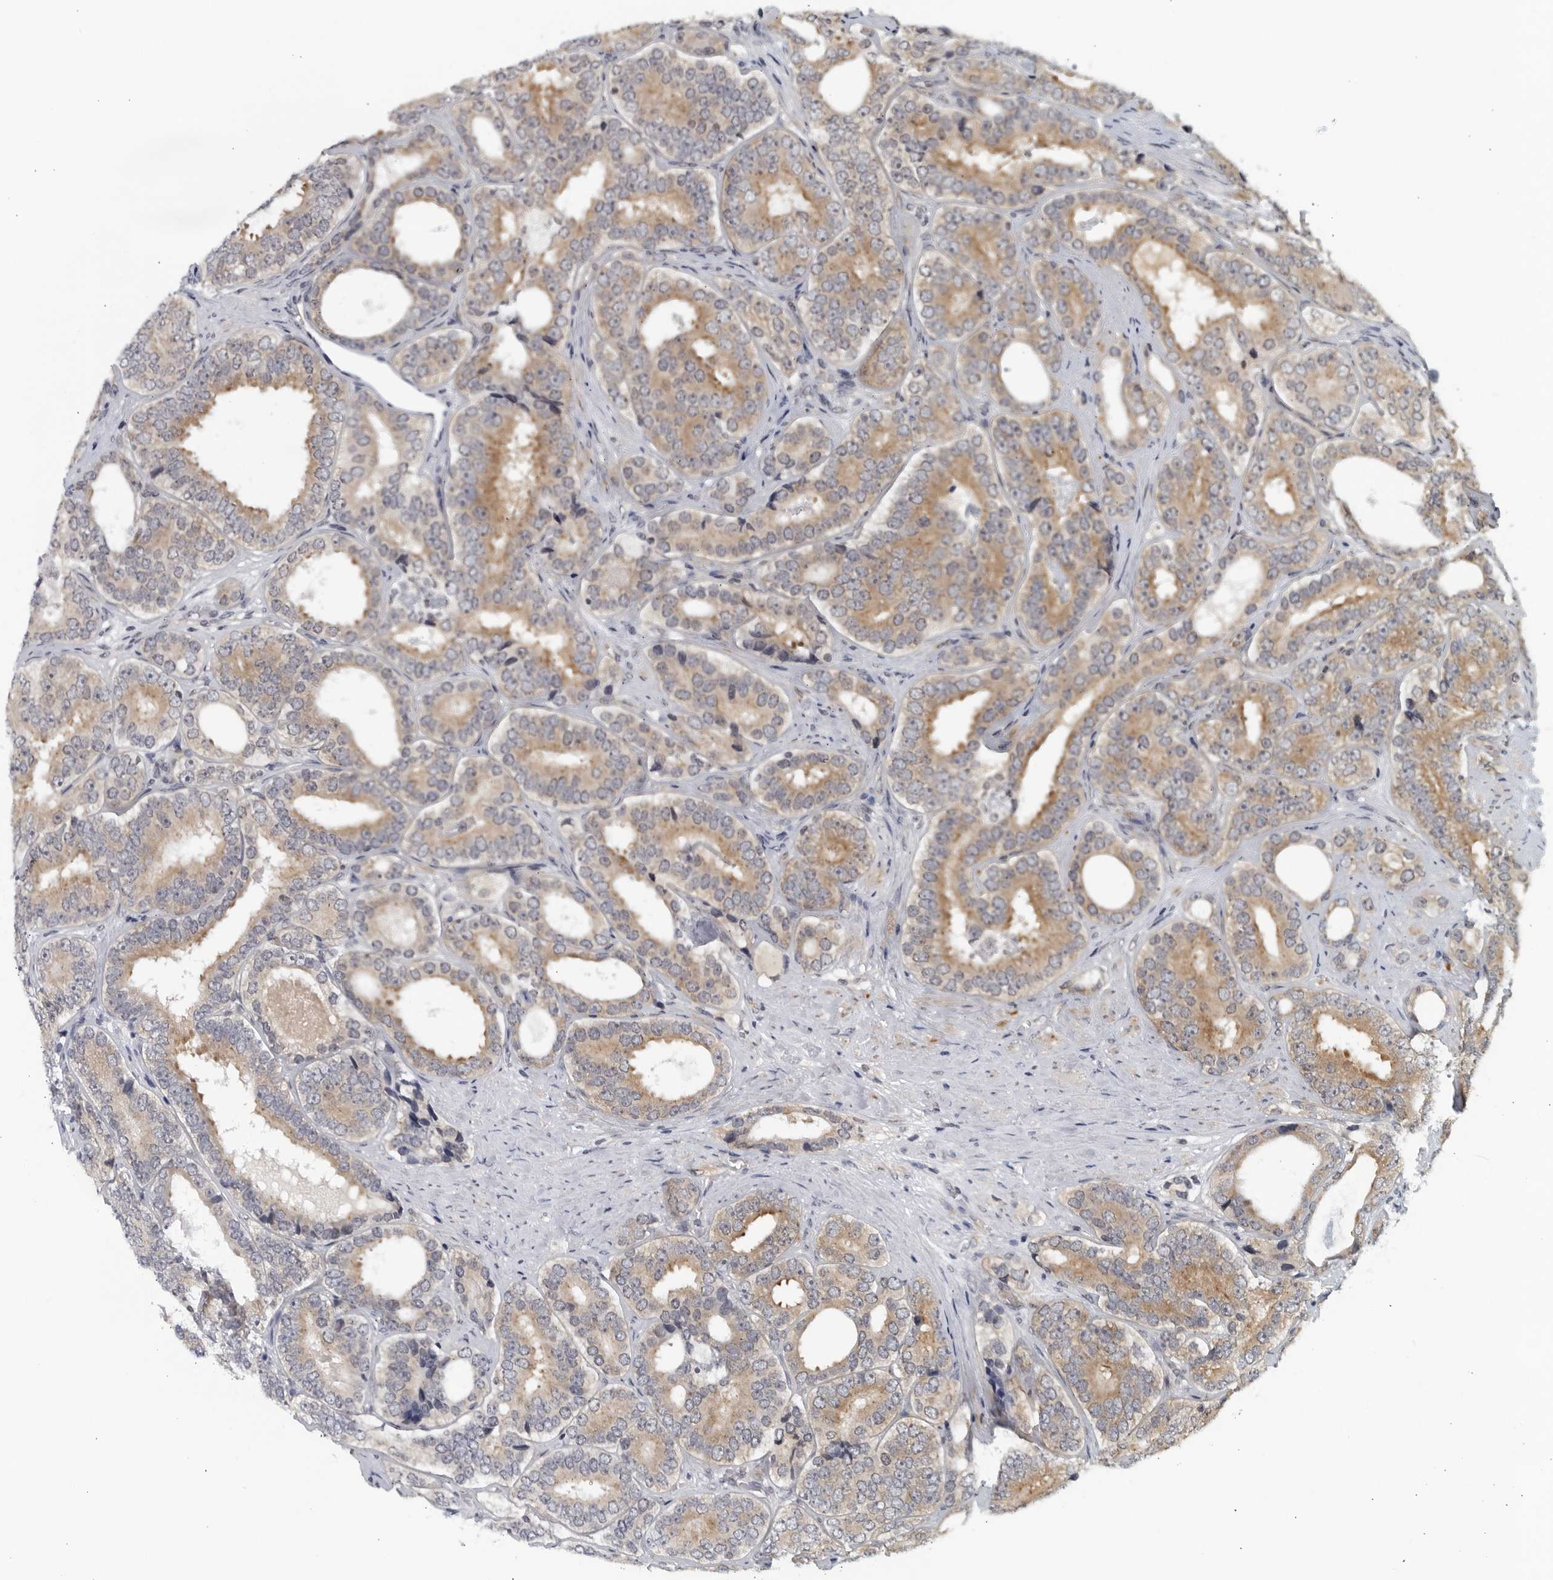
{"staining": {"intensity": "moderate", "quantity": ">75%", "location": "cytoplasmic/membranous"}, "tissue": "prostate cancer", "cell_type": "Tumor cells", "image_type": "cancer", "snomed": [{"axis": "morphology", "description": "Adenocarcinoma, High grade"}, {"axis": "topography", "description": "Prostate"}], "caption": "Human prostate adenocarcinoma (high-grade) stained for a protein (brown) exhibits moderate cytoplasmic/membranous positive expression in approximately >75% of tumor cells.", "gene": "RC3H1", "patient": {"sex": "male", "age": 56}}